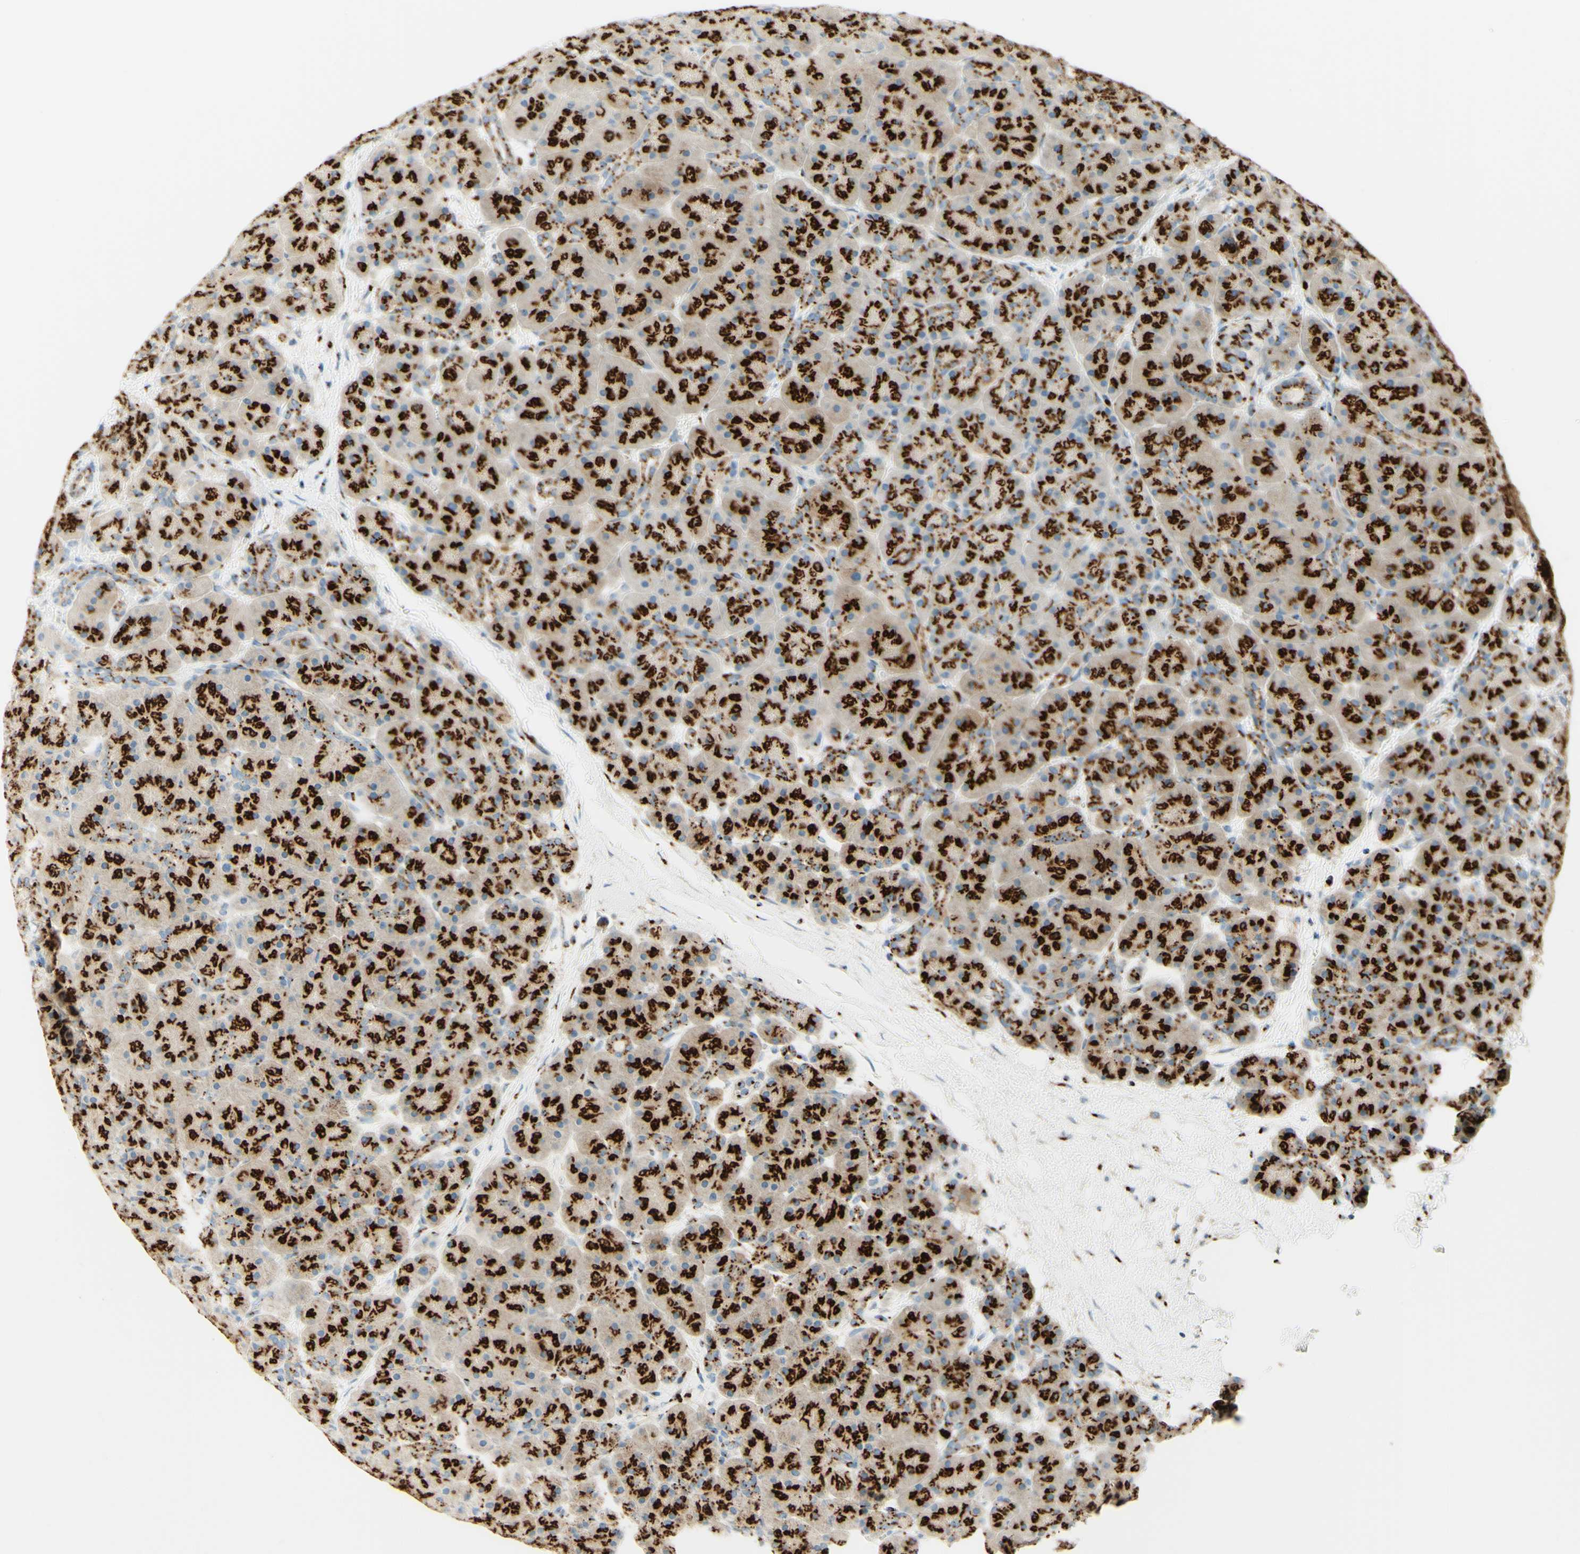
{"staining": {"intensity": "strong", "quantity": ">75%", "location": "cytoplasmic/membranous"}, "tissue": "pancreas", "cell_type": "Exocrine glandular cells", "image_type": "normal", "snomed": [{"axis": "morphology", "description": "Normal tissue, NOS"}, {"axis": "topography", "description": "Pancreas"}], "caption": "Exocrine glandular cells display high levels of strong cytoplasmic/membranous staining in approximately >75% of cells in unremarkable human pancreas.", "gene": "GOLGB1", "patient": {"sex": "male", "age": 66}}